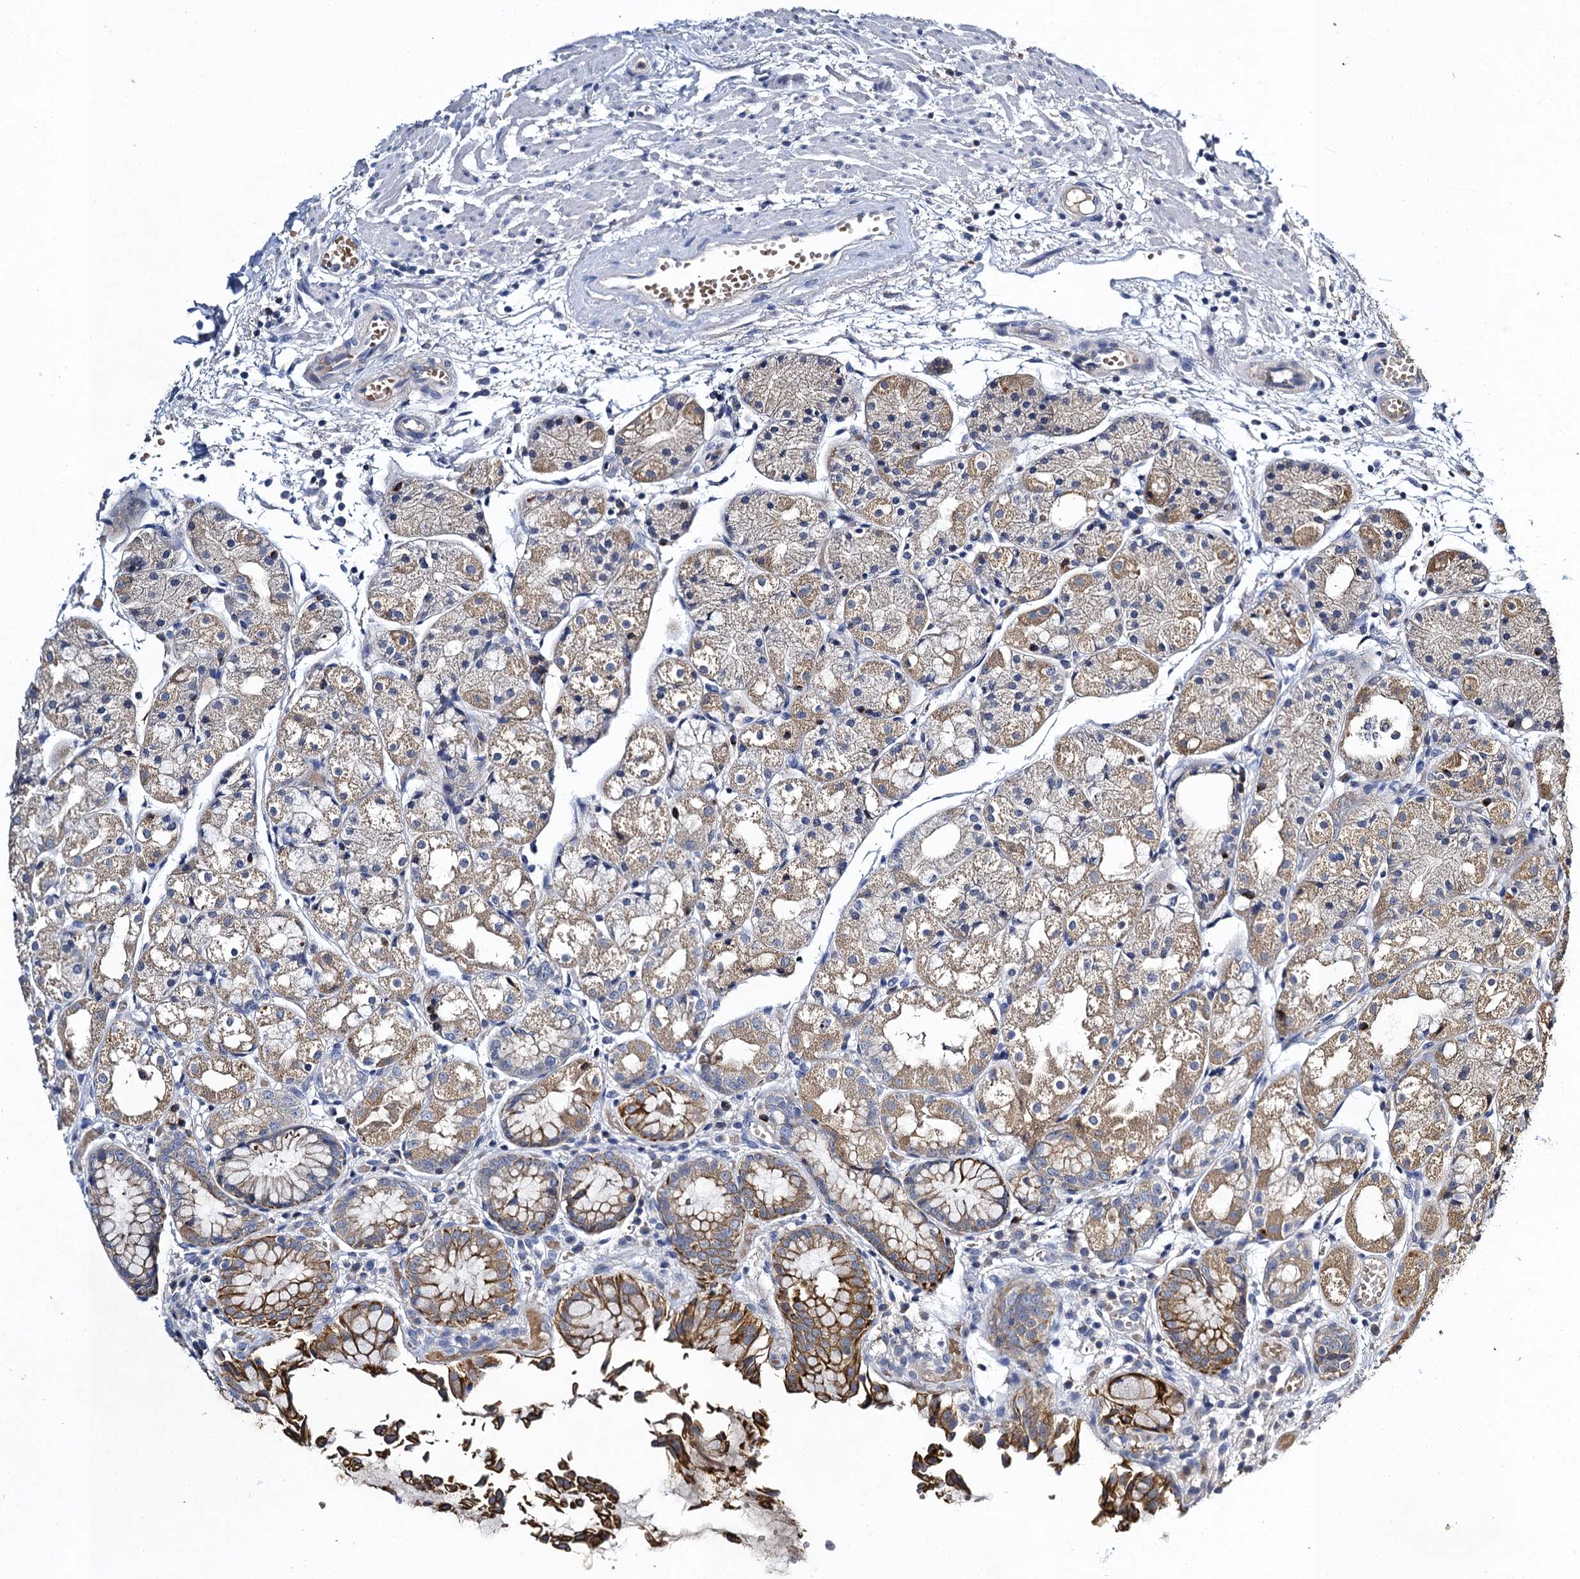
{"staining": {"intensity": "moderate", "quantity": "25%-75%", "location": "cytoplasmic/membranous"}, "tissue": "stomach", "cell_type": "Glandular cells", "image_type": "normal", "snomed": [{"axis": "morphology", "description": "Normal tissue, NOS"}, {"axis": "topography", "description": "Stomach, upper"}], "caption": "Immunohistochemical staining of benign human stomach shows medium levels of moderate cytoplasmic/membranous positivity in approximately 25%-75% of glandular cells. The staining was performed using DAB to visualize the protein expression in brown, while the nuclei were stained in blue with hematoxylin (Magnification: 20x).", "gene": "SLC11A2", "patient": {"sex": "male", "age": 72}}